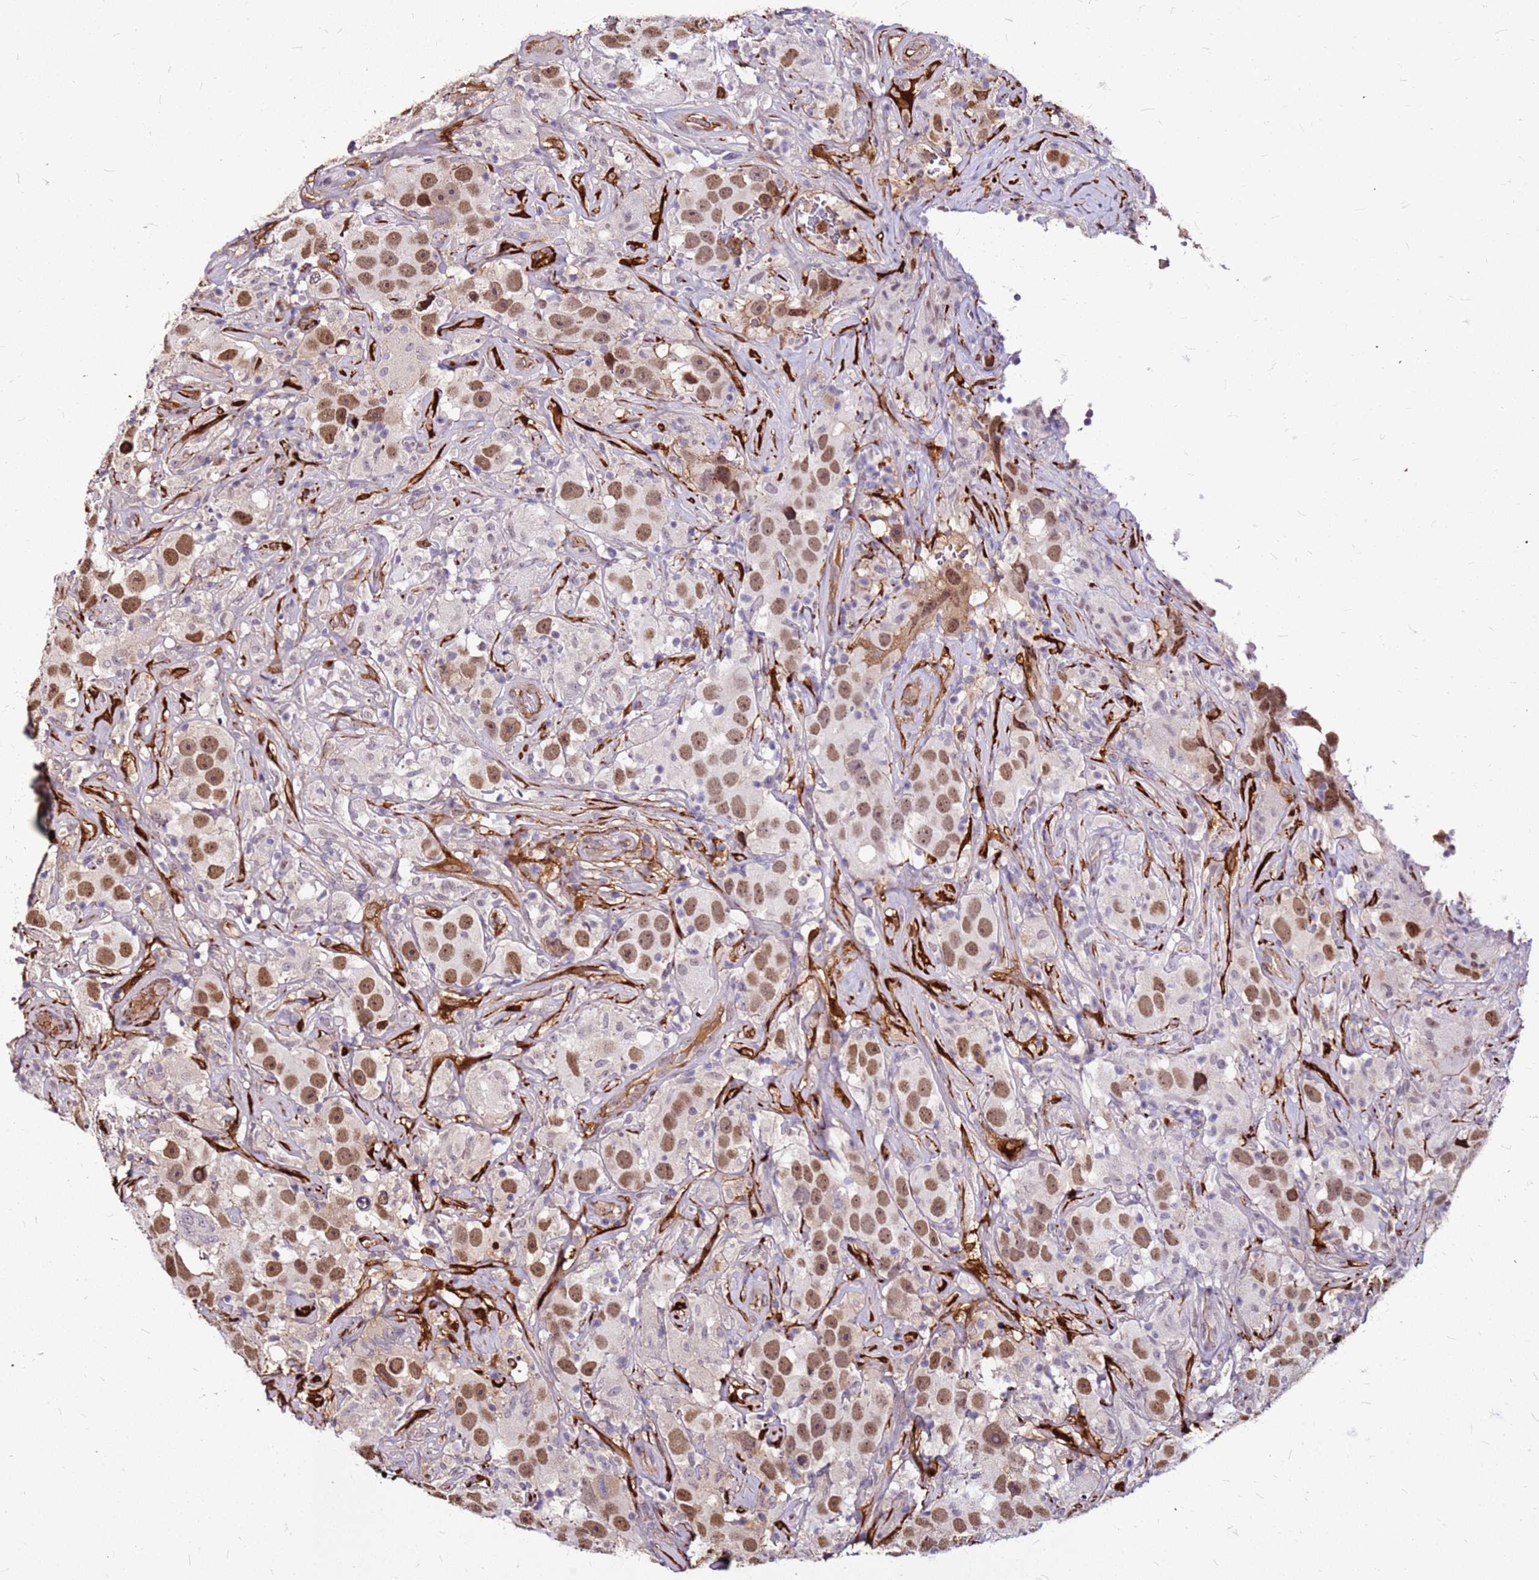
{"staining": {"intensity": "moderate", "quantity": ">75%", "location": "nuclear"}, "tissue": "testis cancer", "cell_type": "Tumor cells", "image_type": "cancer", "snomed": [{"axis": "morphology", "description": "Seminoma, NOS"}, {"axis": "topography", "description": "Testis"}], "caption": "Testis cancer stained with a brown dye shows moderate nuclear positive expression in approximately >75% of tumor cells.", "gene": "ALDH1A3", "patient": {"sex": "male", "age": 49}}